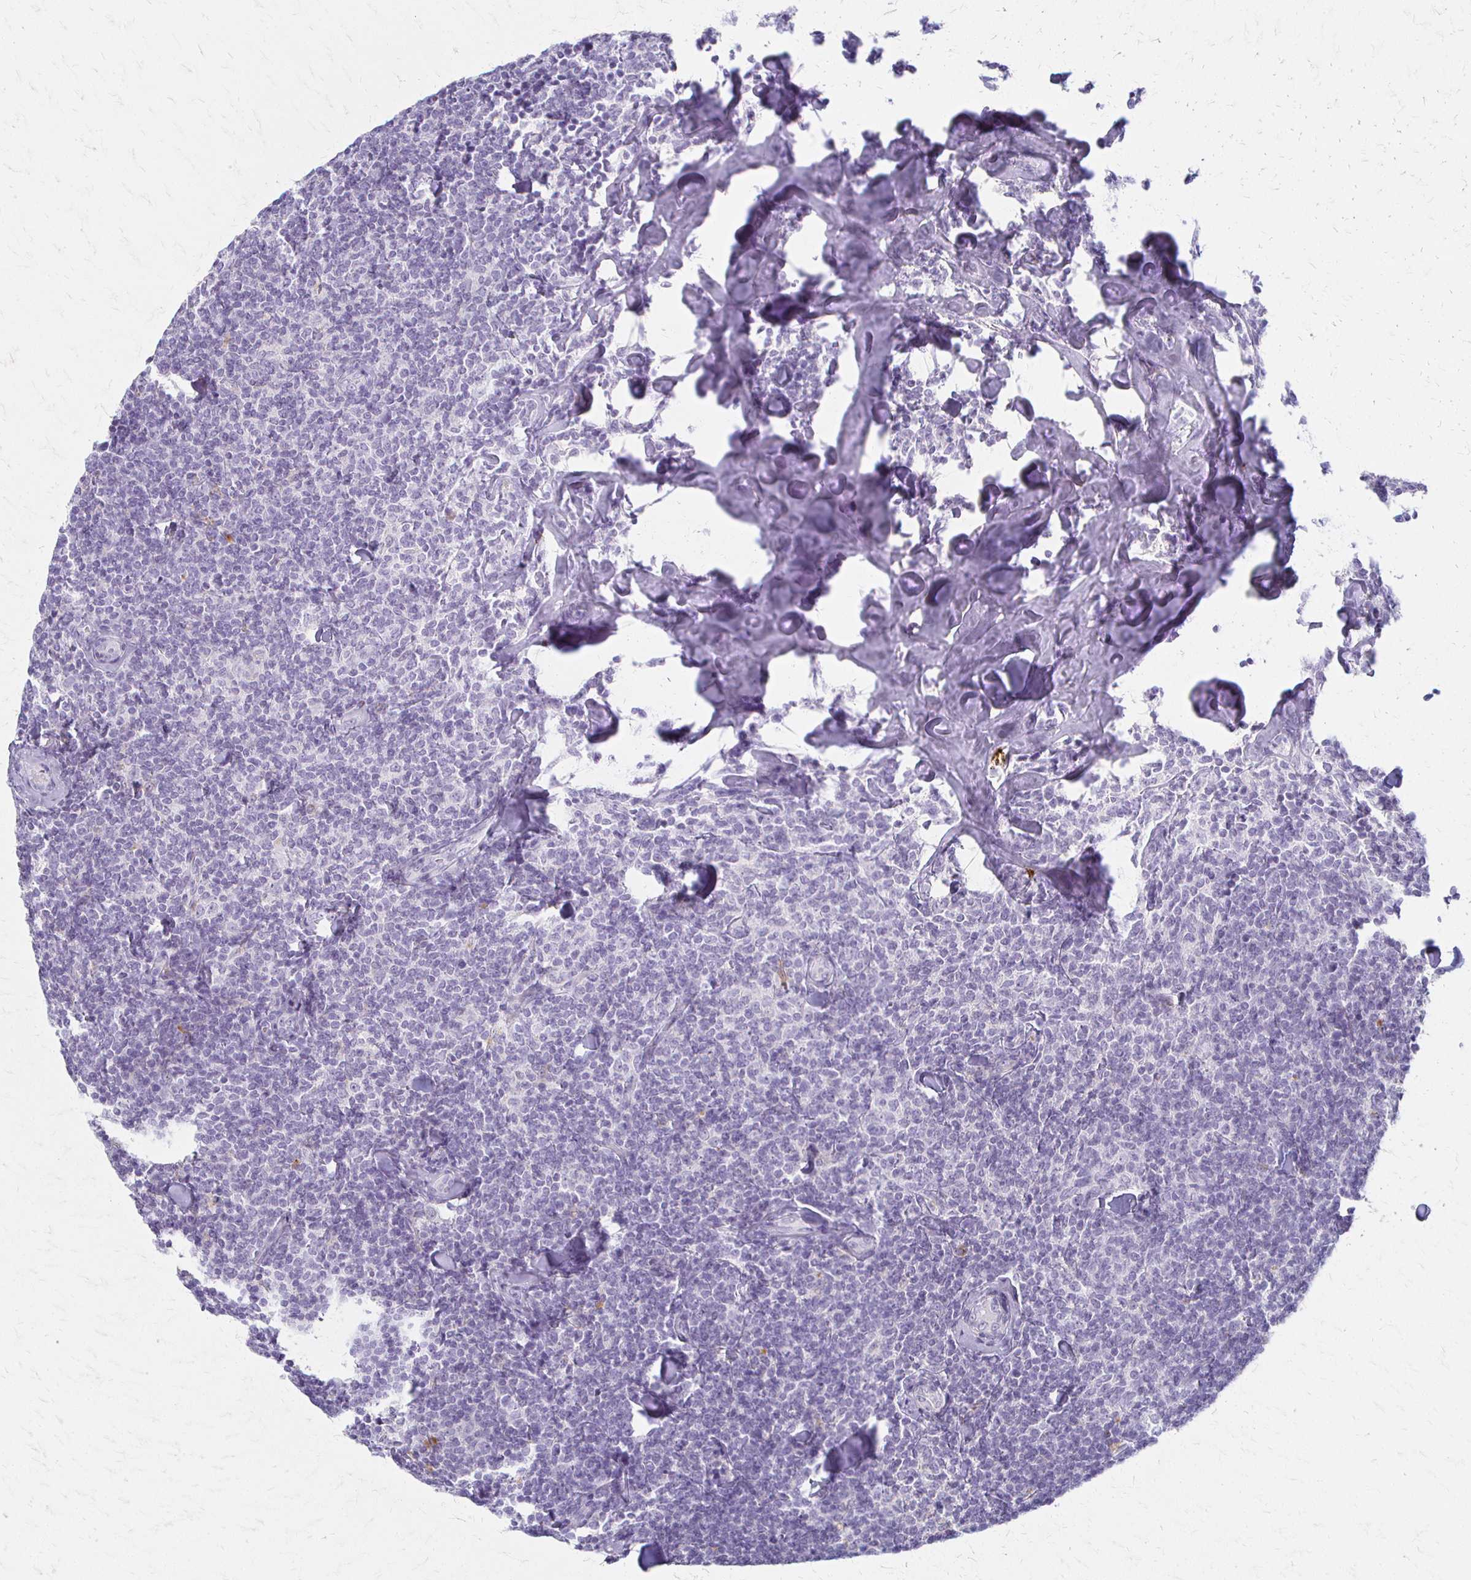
{"staining": {"intensity": "negative", "quantity": "none", "location": "none"}, "tissue": "lymphoma", "cell_type": "Tumor cells", "image_type": "cancer", "snomed": [{"axis": "morphology", "description": "Malignant lymphoma, non-Hodgkin's type, Low grade"}, {"axis": "topography", "description": "Lymph node"}], "caption": "Tumor cells show no significant expression in malignant lymphoma, non-Hodgkin's type (low-grade).", "gene": "ACP5", "patient": {"sex": "female", "age": 56}}